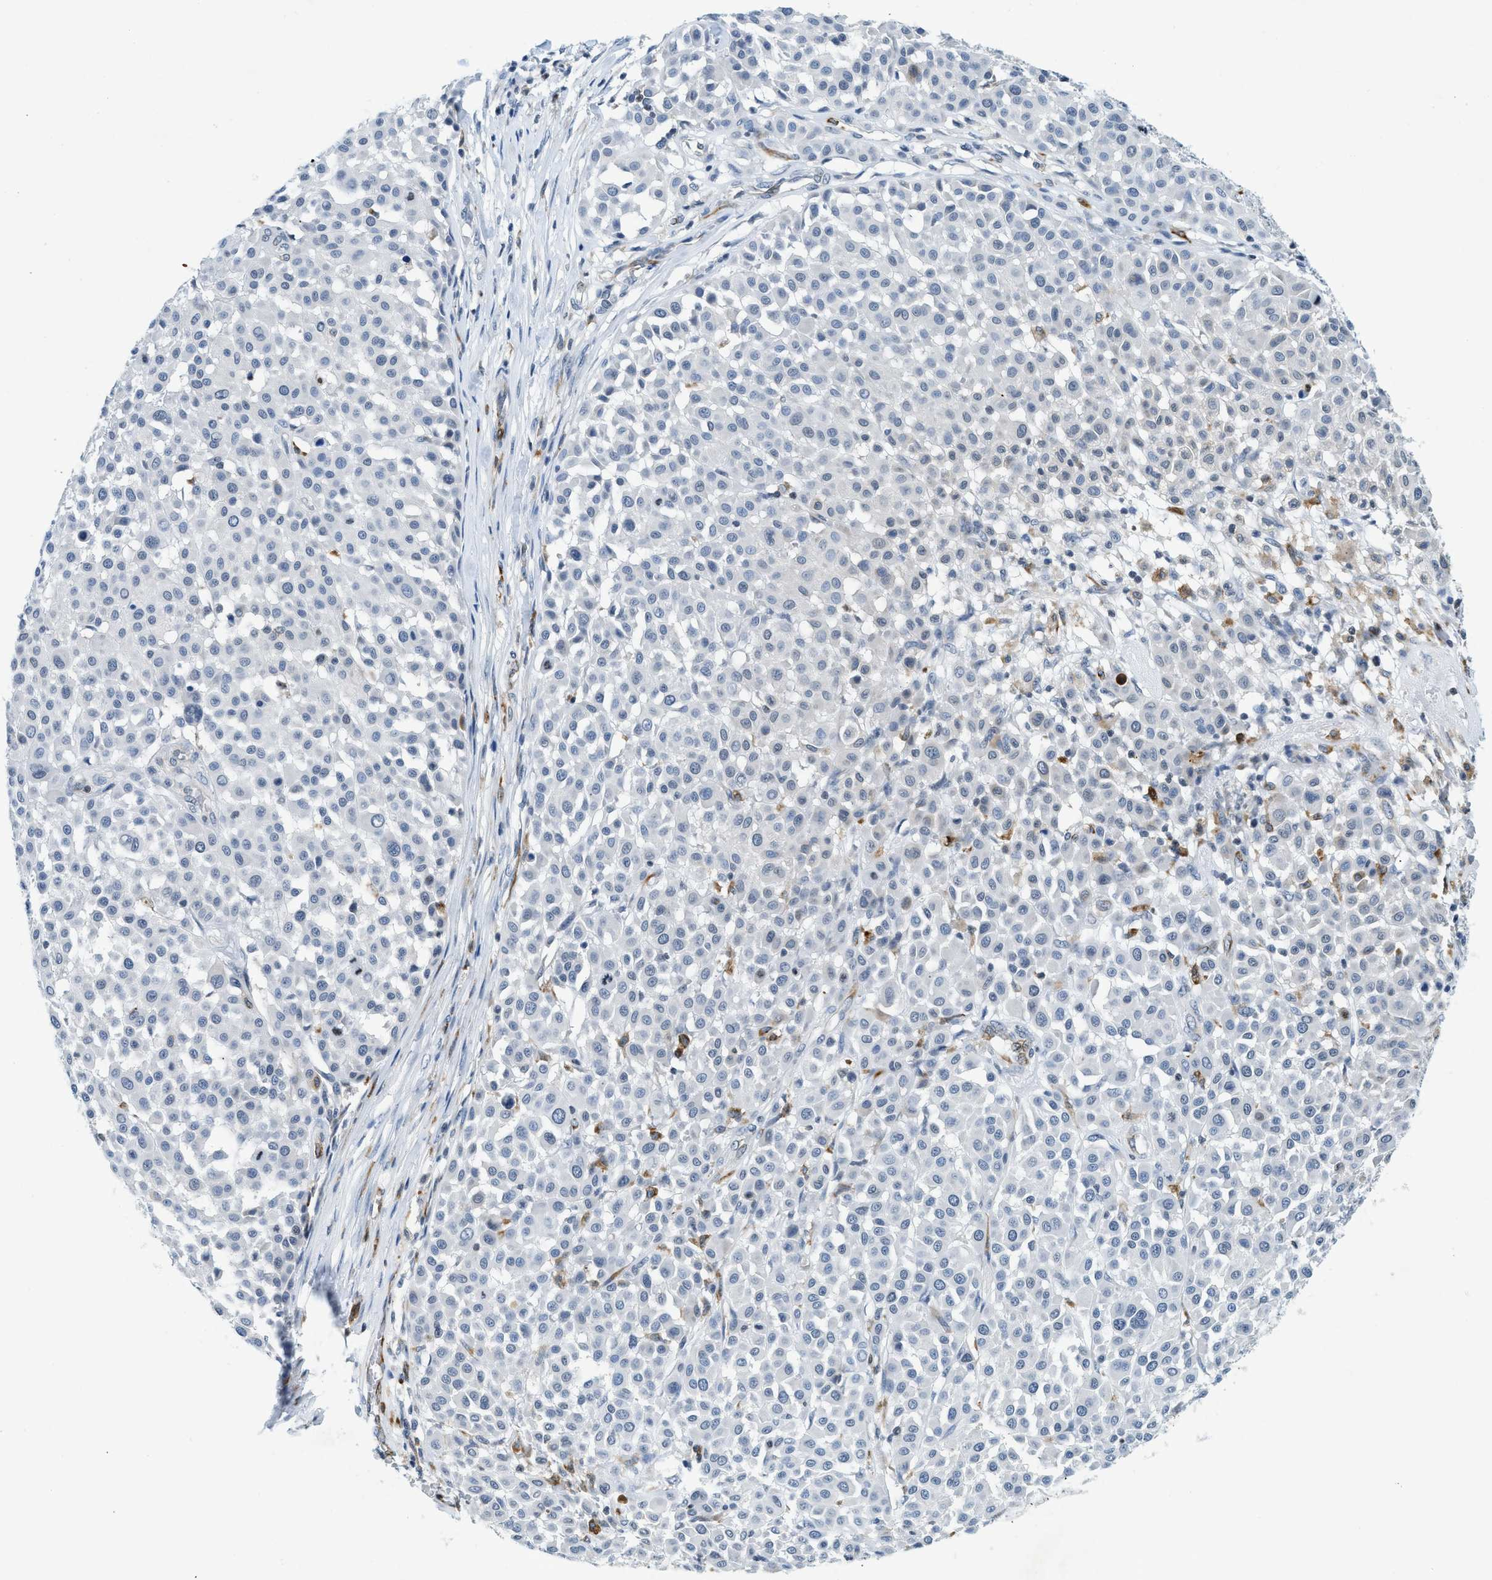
{"staining": {"intensity": "negative", "quantity": "none", "location": "none"}, "tissue": "melanoma", "cell_type": "Tumor cells", "image_type": "cancer", "snomed": [{"axis": "morphology", "description": "Malignant melanoma, Metastatic site"}, {"axis": "topography", "description": "Soft tissue"}], "caption": "The immunohistochemistry (IHC) micrograph has no significant staining in tumor cells of malignant melanoma (metastatic site) tissue.", "gene": "UVRAG", "patient": {"sex": "male", "age": 41}}